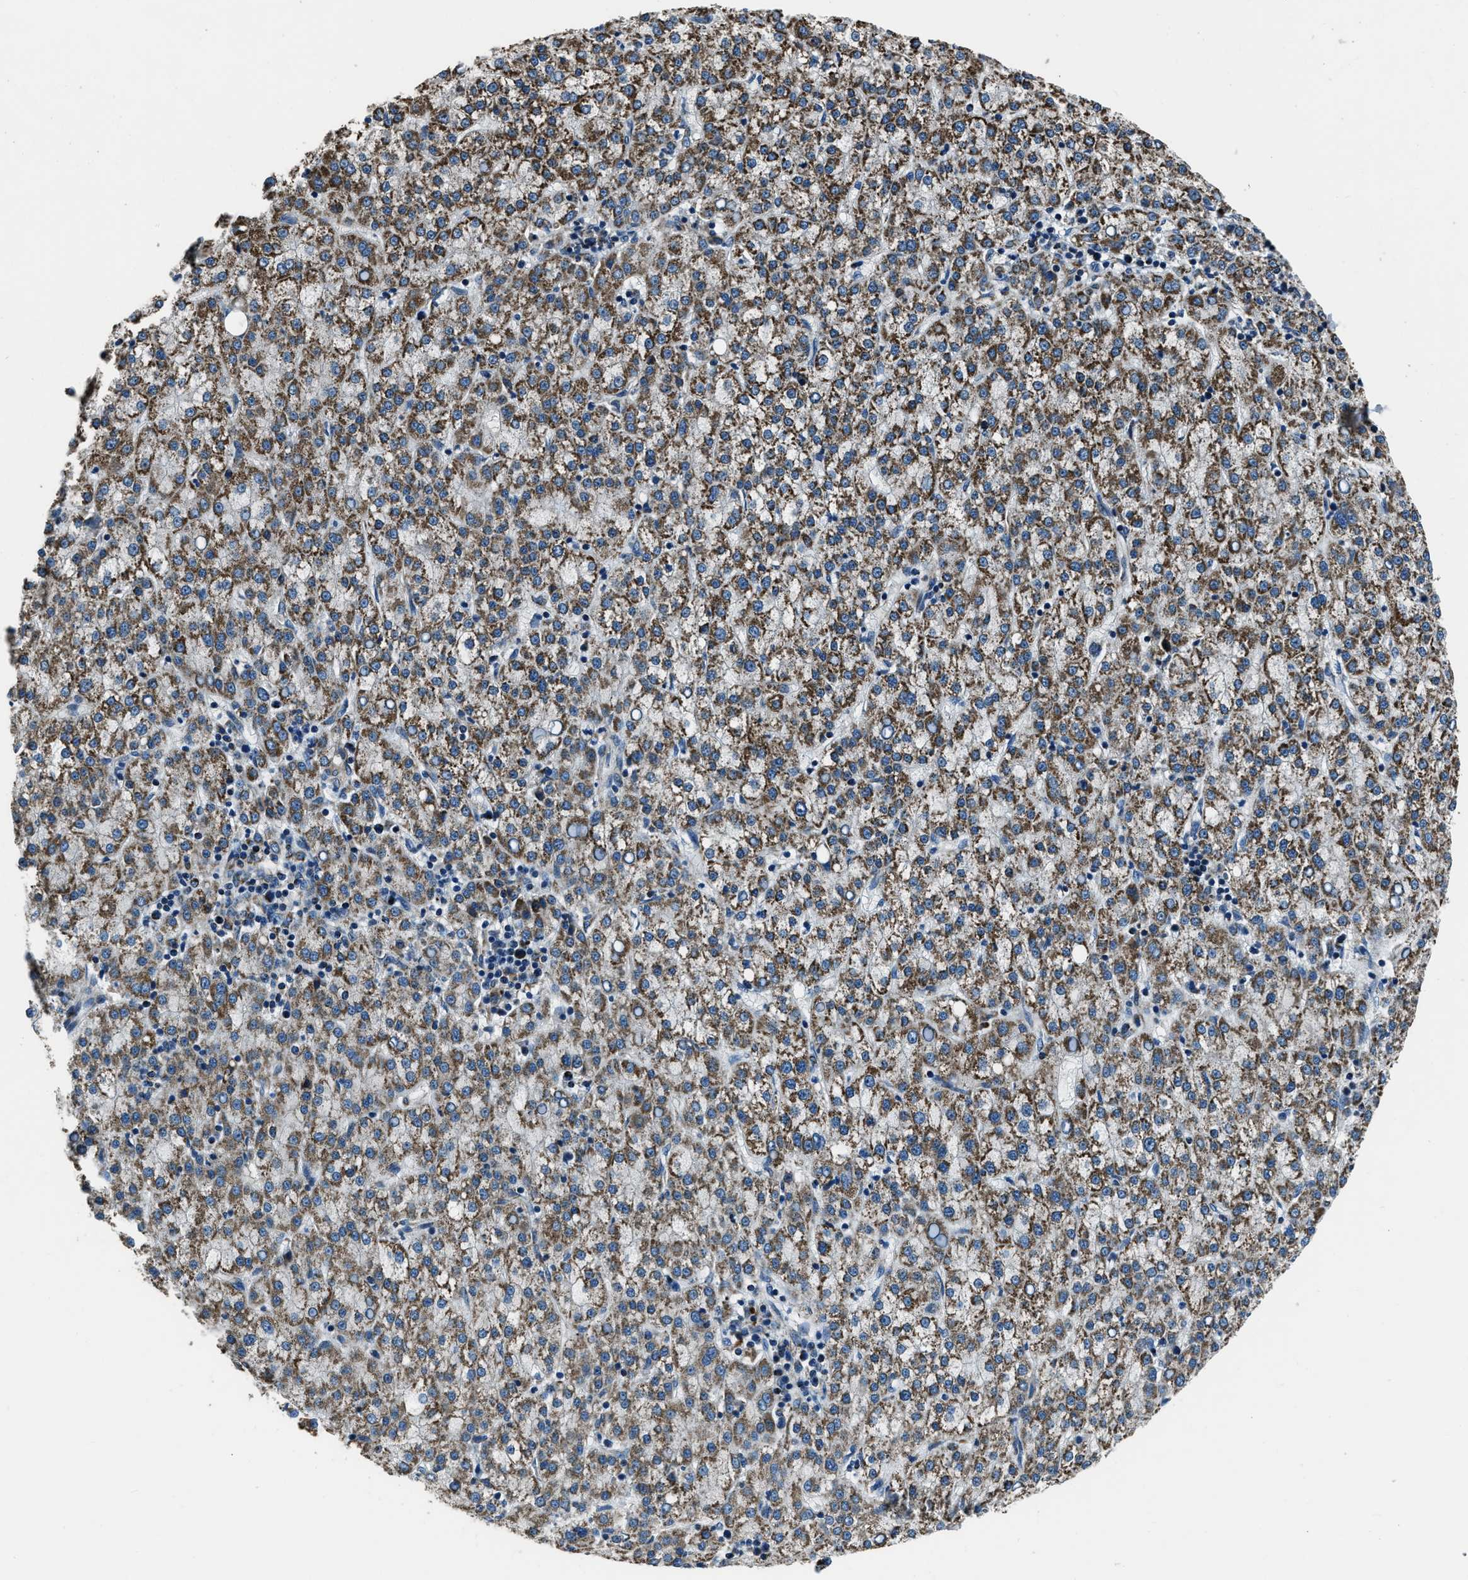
{"staining": {"intensity": "moderate", "quantity": ">75%", "location": "cytoplasmic/membranous"}, "tissue": "liver cancer", "cell_type": "Tumor cells", "image_type": "cancer", "snomed": [{"axis": "morphology", "description": "Carcinoma, Hepatocellular, NOS"}, {"axis": "topography", "description": "Liver"}], "caption": "Moderate cytoplasmic/membranous protein positivity is seen in about >75% of tumor cells in hepatocellular carcinoma (liver). (Brightfield microscopy of DAB IHC at high magnification).", "gene": "OGDH", "patient": {"sex": "female", "age": 58}}